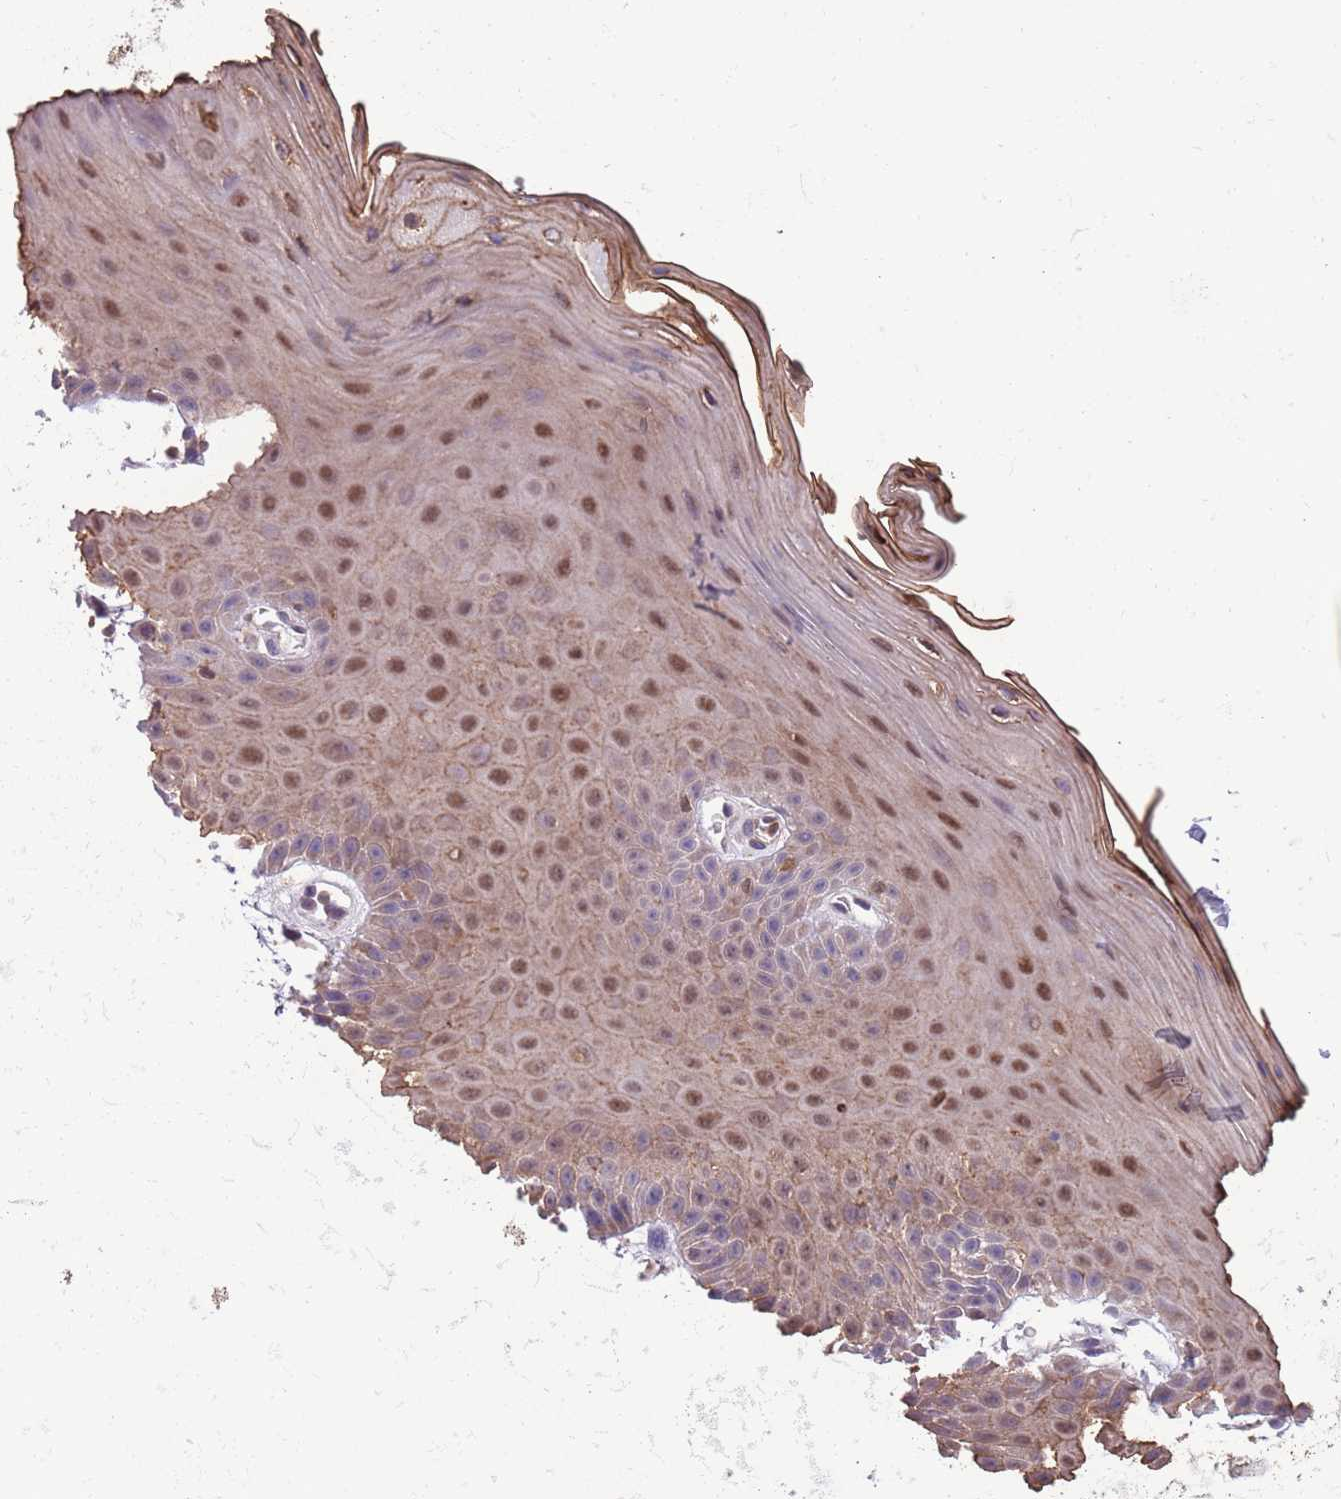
{"staining": {"intensity": "moderate", "quantity": "25%-75%", "location": "nuclear"}, "tissue": "oral mucosa", "cell_type": "Squamous epithelial cells", "image_type": "normal", "snomed": [{"axis": "morphology", "description": "Normal tissue, NOS"}, {"axis": "topography", "description": "Oral tissue"}, {"axis": "topography", "description": "Tounge, NOS"}], "caption": "Immunohistochemical staining of benign oral mucosa shows medium levels of moderate nuclear expression in approximately 25%-75% of squamous epithelial cells.", "gene": "JAML", "patient": {"sex": "female", "age": 59}}